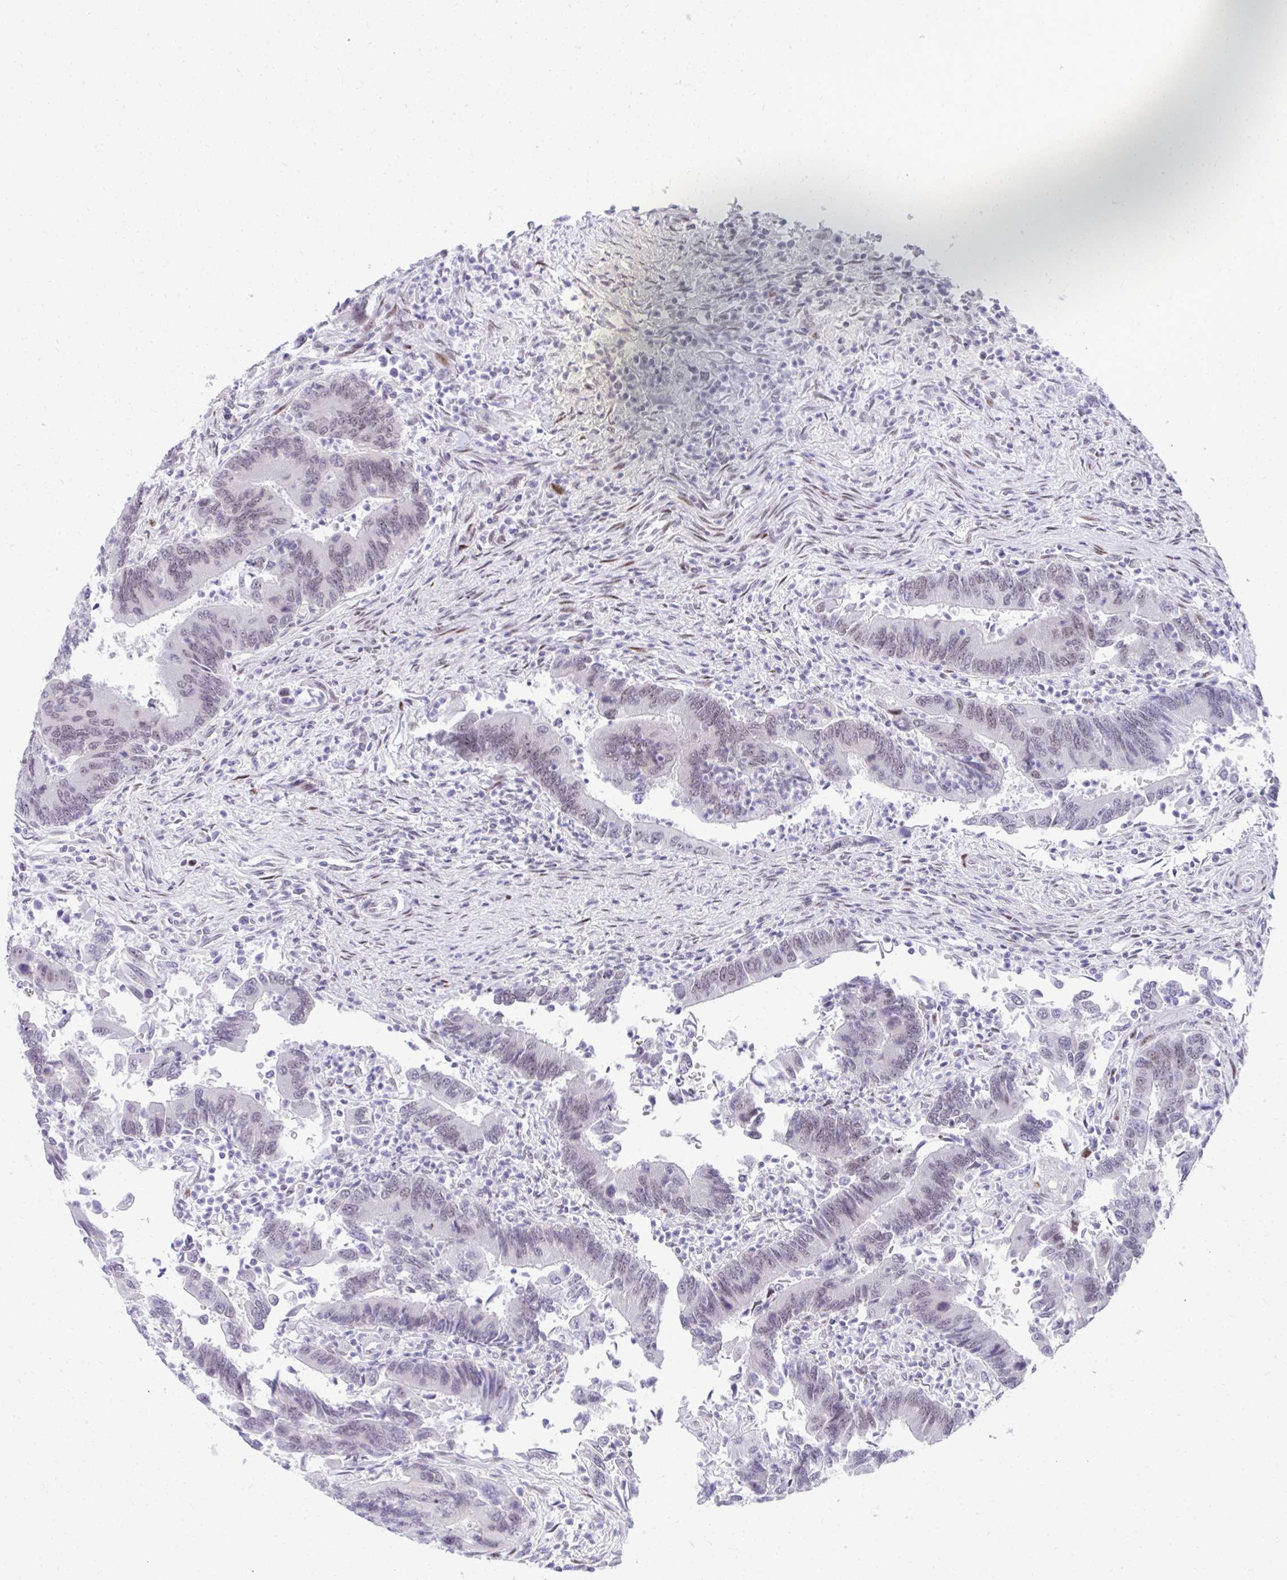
{"staining": {"intensity": "weak", "quantity": "25%-75%", "location": "nuclear"}, "tissue": "colorectal cancer", "cell_type": "Tumor cells", "image_type": "cancer", "snomed": [{"axis": "morphology", "description": "Adenocarcinoma, NOS"}, {"axis": "topography", "description": "Colon"}], "caption": "About 25%-75% of tumor cells in colorectal adenocarcinoma exhibit weak nuclear protein staining as visualized by brown immunohistochemical staining.", "gene": "GLDN", "patient": {"sex": "female", "age": 67}}